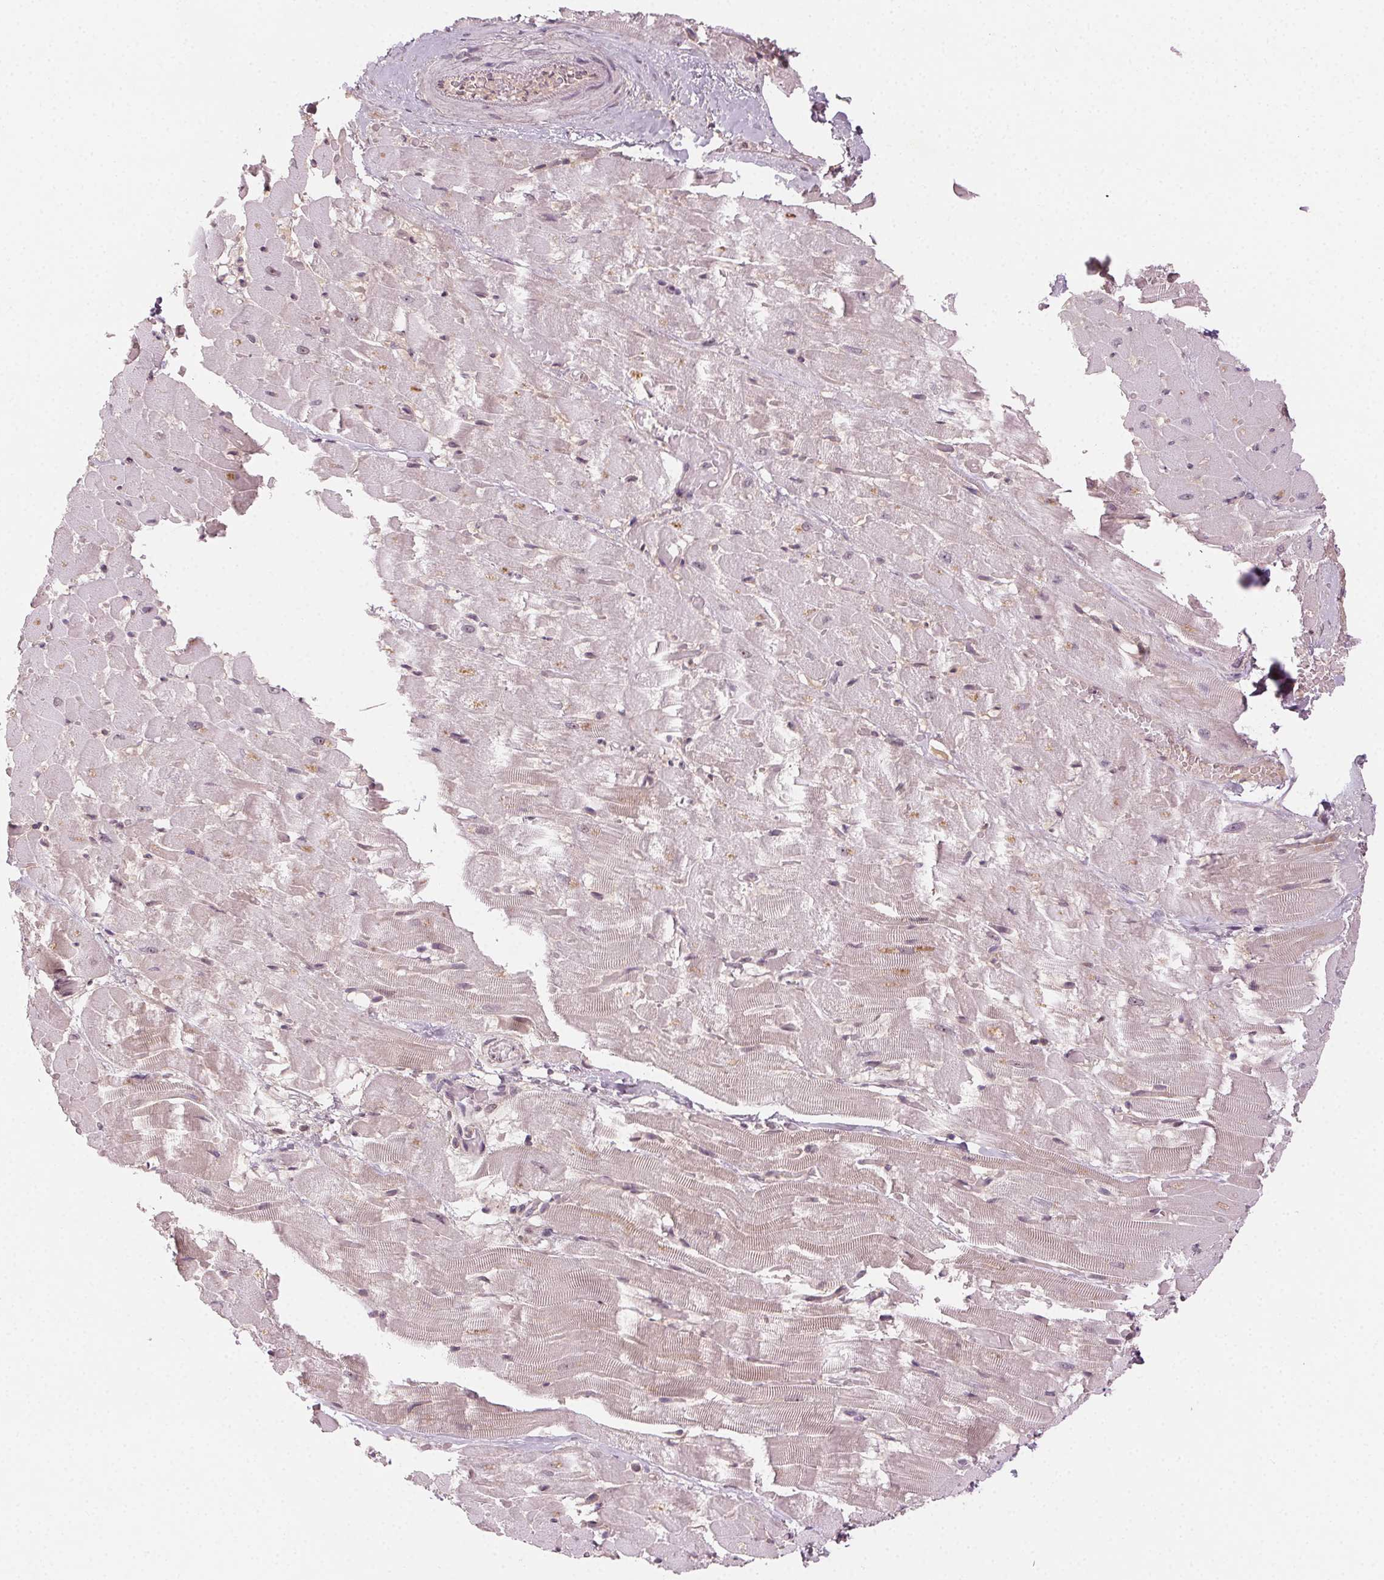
{"staining": {"intensity": "weak", "quantity": "<25%", "location": "cytoplasmic/membranous,nuclear"}, "tissue": "heart muscle", "cell_type": "Cardiomyocytes", "image_type": "normal", "snomed": [{"axis": "morphology", "description": "Normal tissue, NOS"}, {"axis": "topography", "description": "Heart"}], "caption": "A high-resolution image shows immunohistochemistry staining of unremarkable heart muscle, which exhibits no significant staining in cardiomyocytes.", "gene": "TUB", "patient": {"sex": "male", "age": 37}}